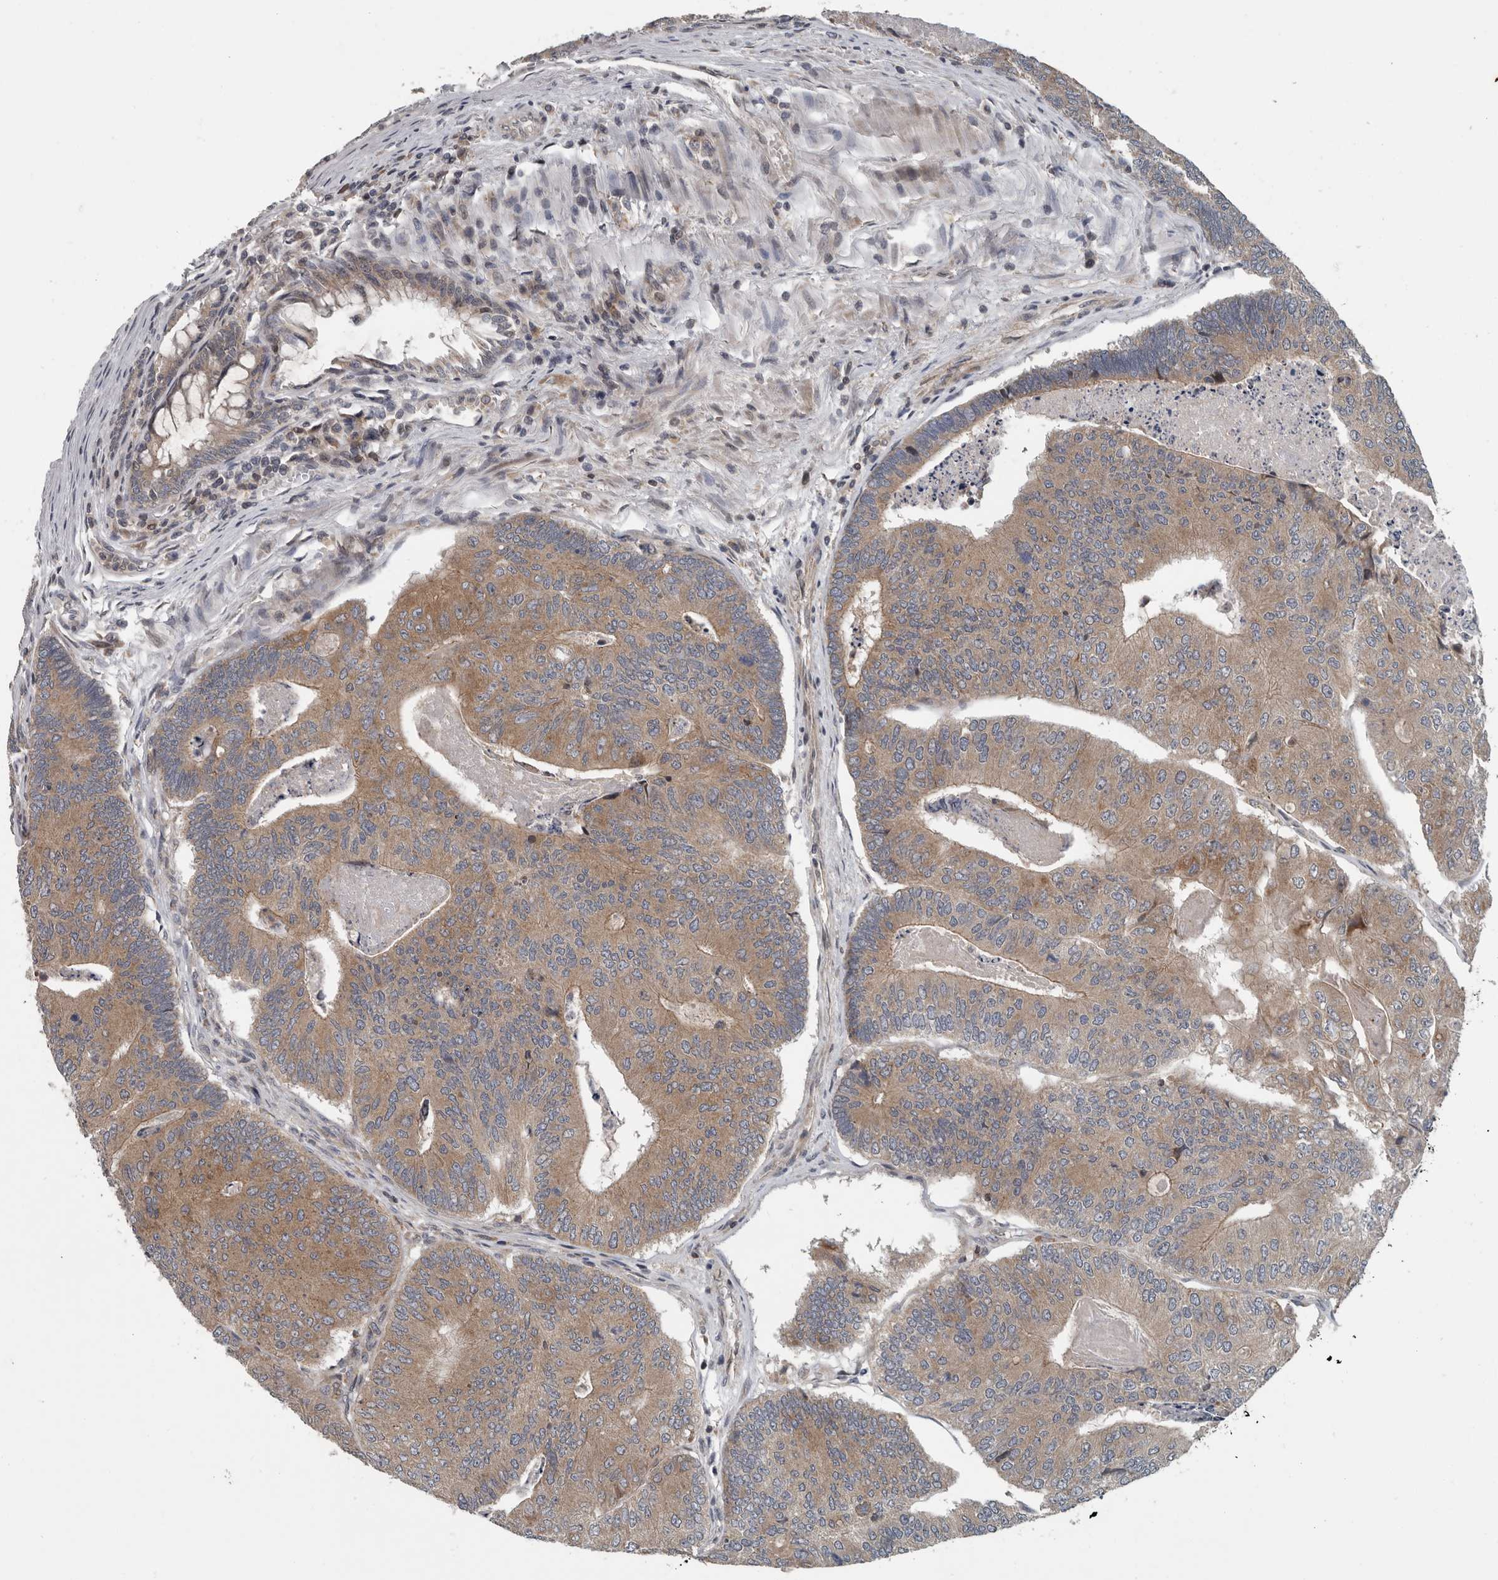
{"staining": {"intensity": "moderate", "quantity": ">75%", "location": "cytoplasmic/membranous"}, "tissue": "colorectal cancer", "cell_type": "Tumor cells", "image_type": "cancer", "snomed": [{"axis": "morphology", "description": "Adenocarcinoma, NOS"}, {"axis": "topography", "description": "Colon"}], "caption": "Immunohistochemical staining of colorectal cancer (adenocarcinoma) exhibits medium levels of moderate cytoplasmic/membranous expression in approximately >75% of tumor cells.", "gene": "TMEM199", "patient": {"sex": "female", "age": 67}}